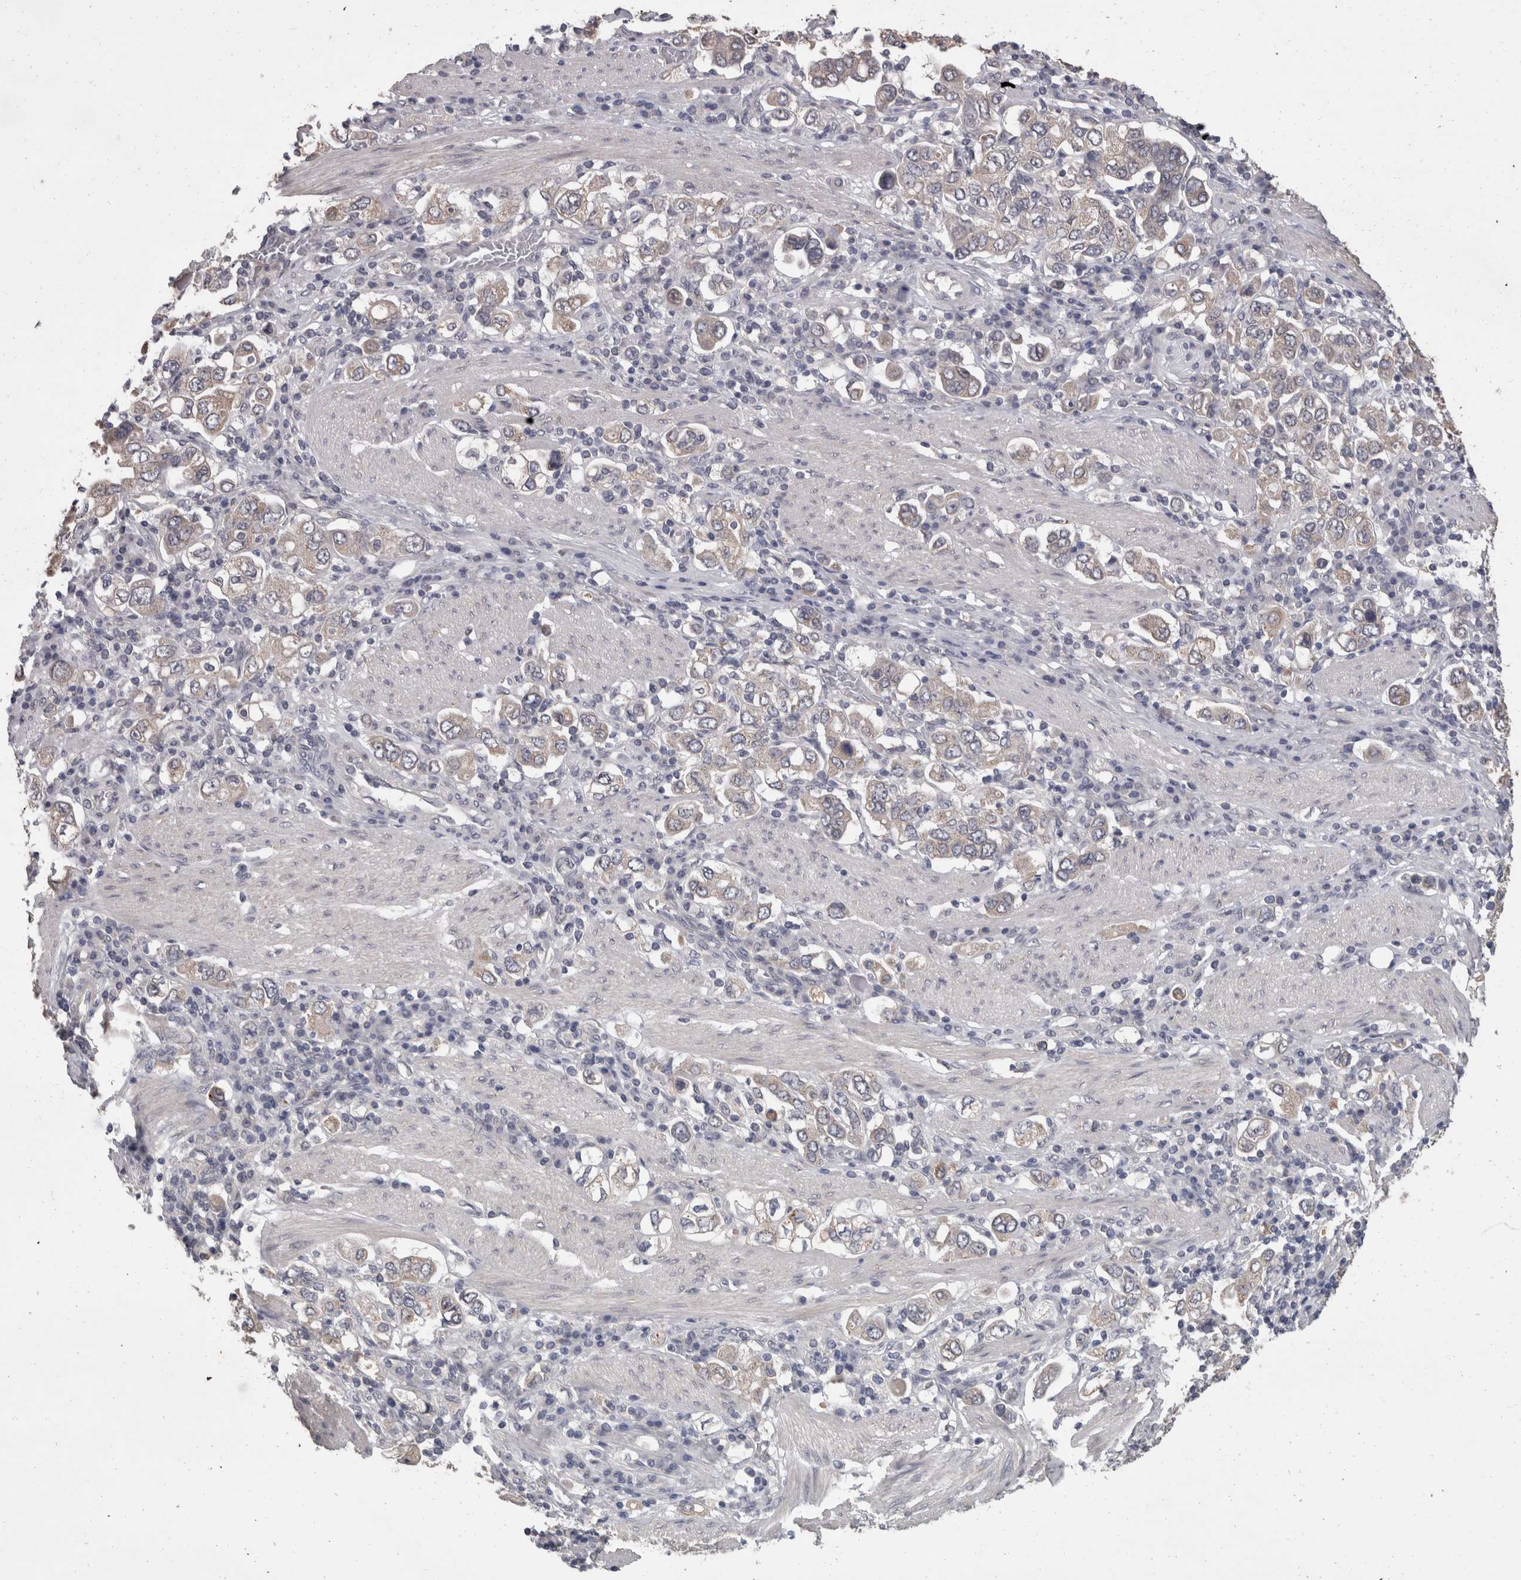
{"staining": {"intensity": "weak", "quantity": "25%-75%", "location": "cytoplasmic/membranous"}, "tissue": "stomach cancer", "cell_type": "Tumor cells", "image_type": "cancer", "snomed": [{"axis": "morphology", "description": "Adenocarcinoma, NOS"}, {"axis": "topography", "description": "Stomach, upper"}], "caption": "Immunohistochemical staining of stomach adenocarcinoma reveals weak cytoplasmic/membranous protein expression in approximately 25%-75% of tumor cells.", "gene": "FHOD3", "patient": {"sex": "male", "age": 62}}